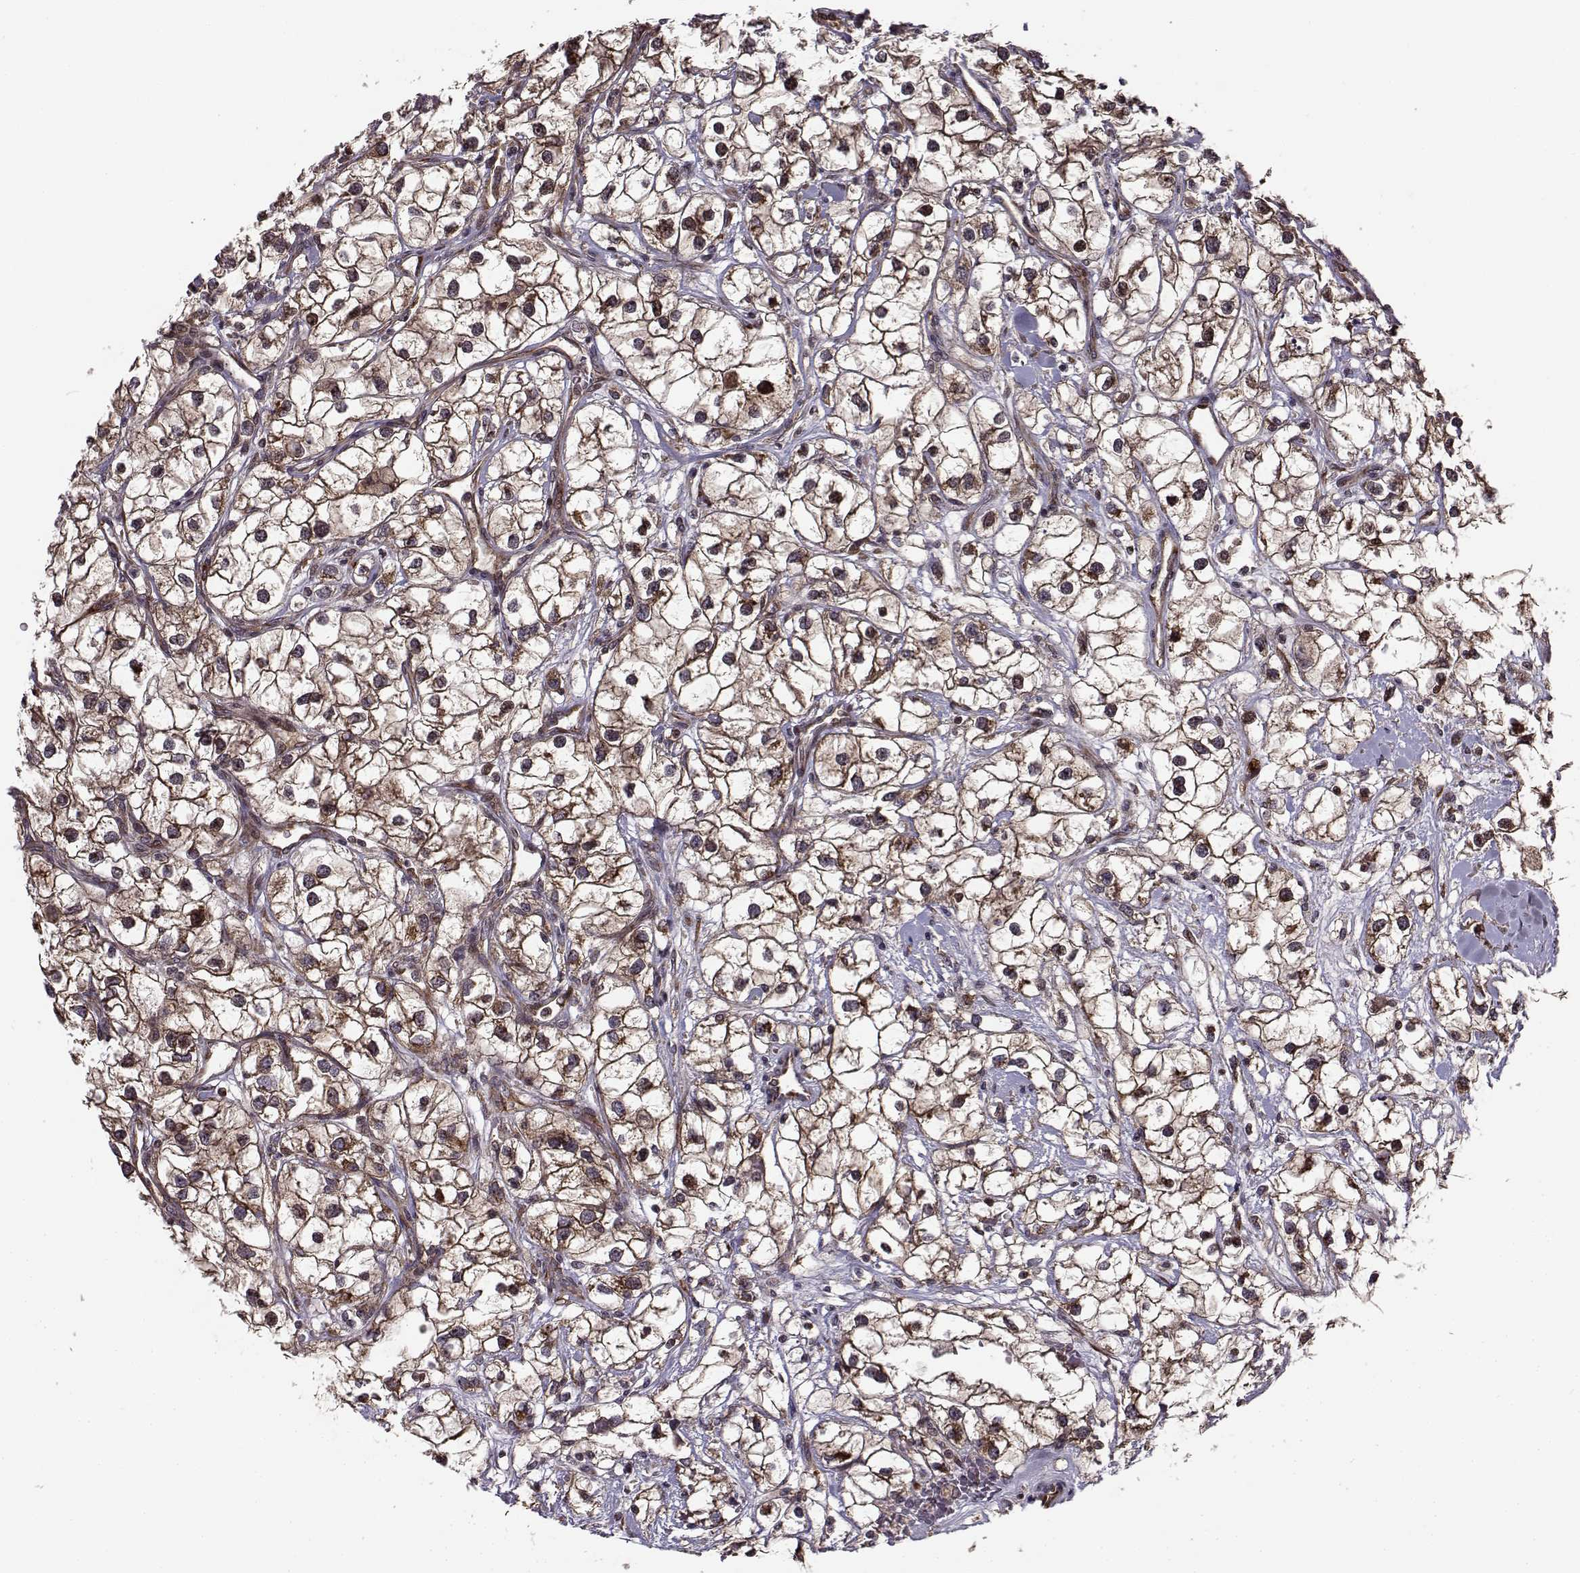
{"staining": {"intensity": "strong", "quantity": ">75%", "location": "cytoplasmic/membranous"}, "tissue": "renal cancer", "cell_type": "Tumor cells", "image_type": "cancer", "snomed": [{"axis": "morphology", "description": "Adenocarcinoma, NOS"}, {"axis": "topography", "description": "Kidney"}], "caption": "Strong cytoplasmic/membranous staining for a protein is present in about >75% of tumor cells of adenocarcinoma (renal) using IHC.", "gene": "RPL31", "patient": {"sex": "male", "age": 59}}